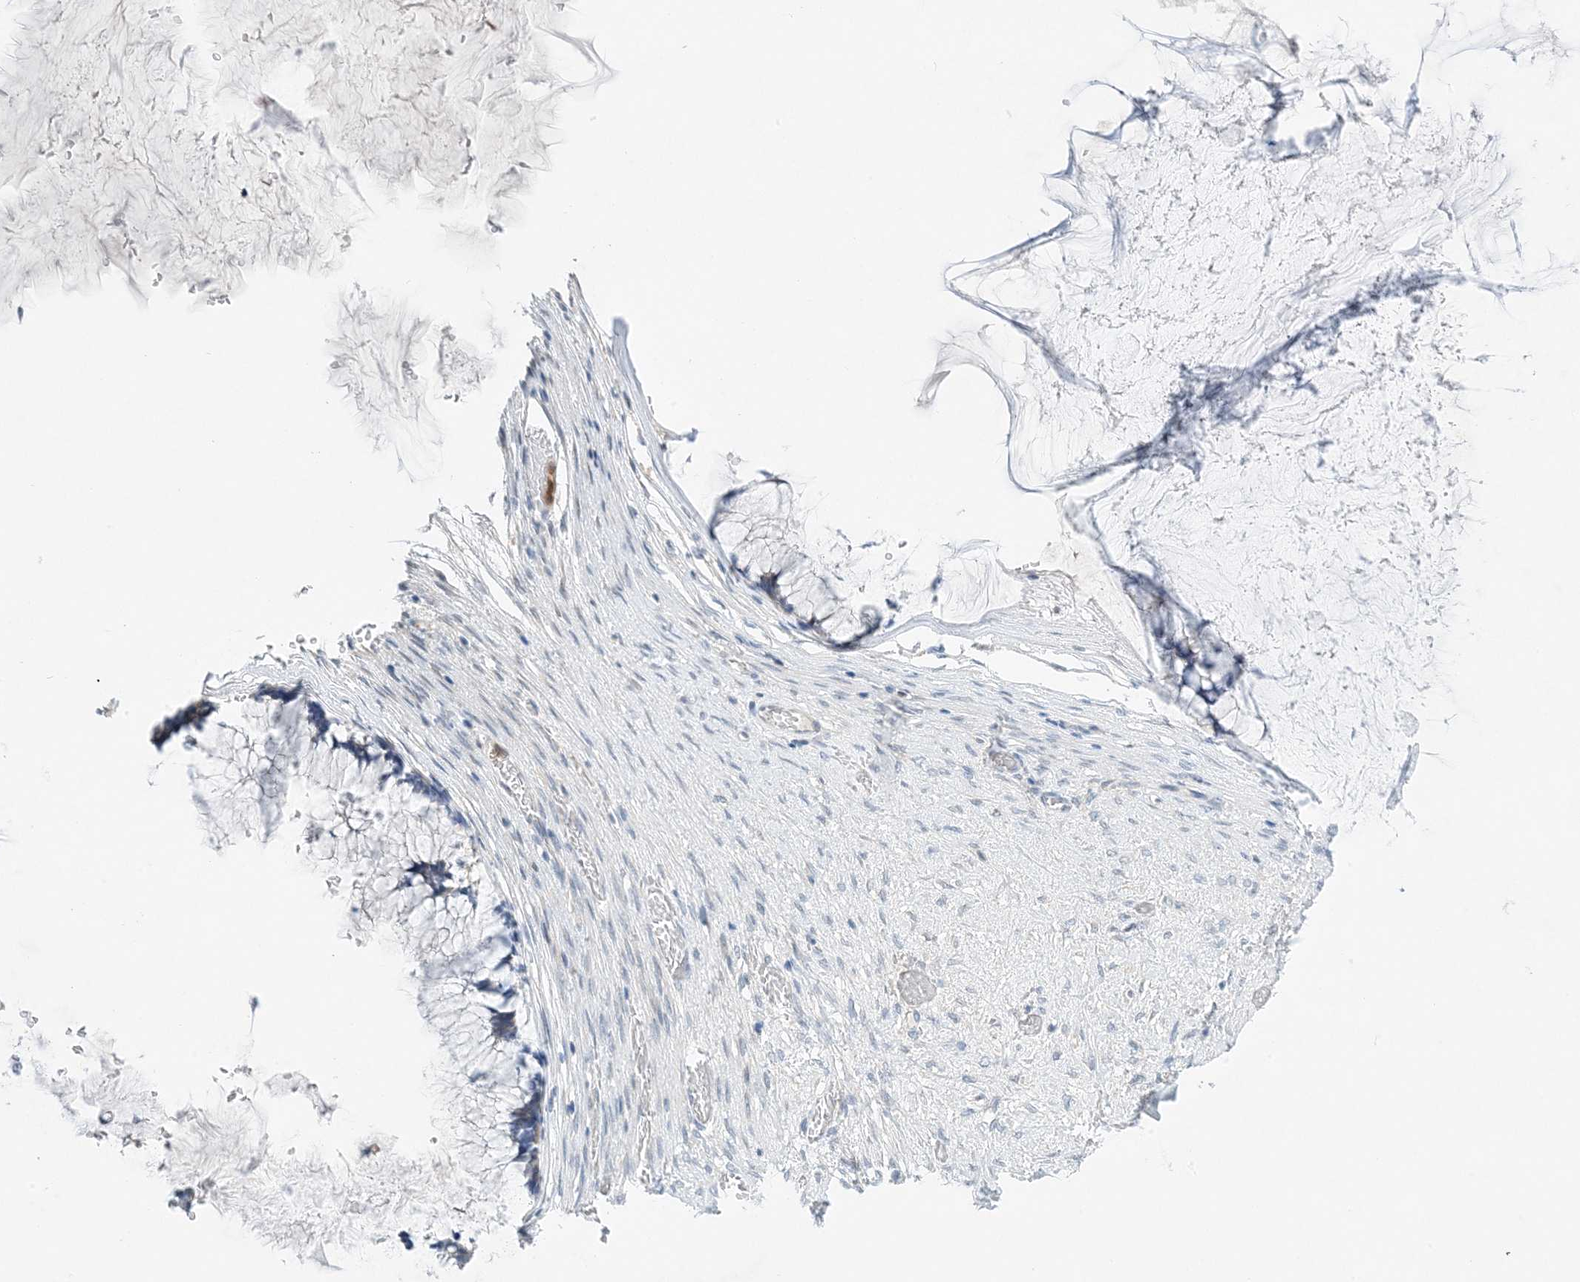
{"staining": {"intensity": "negative", "quantity": "none", "location": "none"}, "tissue": "ovarian cancer", "cell_type": "Tumor cells", "image_type": "cancer", "snomed": [{"axis": "morphology", "description": "Cystadenocarcinoma, mucinous, NOS"}, {"axis": "topography", "description": "Ovary"}], "caption": "Tumor cells show no significant protein staining in ovarian mucinous cystadenocarcinoma. The staining is performed using DAB (3,3'-diaminobenzidine) brown chromogen with nuclei counter-stained in using hematoxylin.", "gene": "KIFBP", "patient": {"sex": "female", "age": 42}}